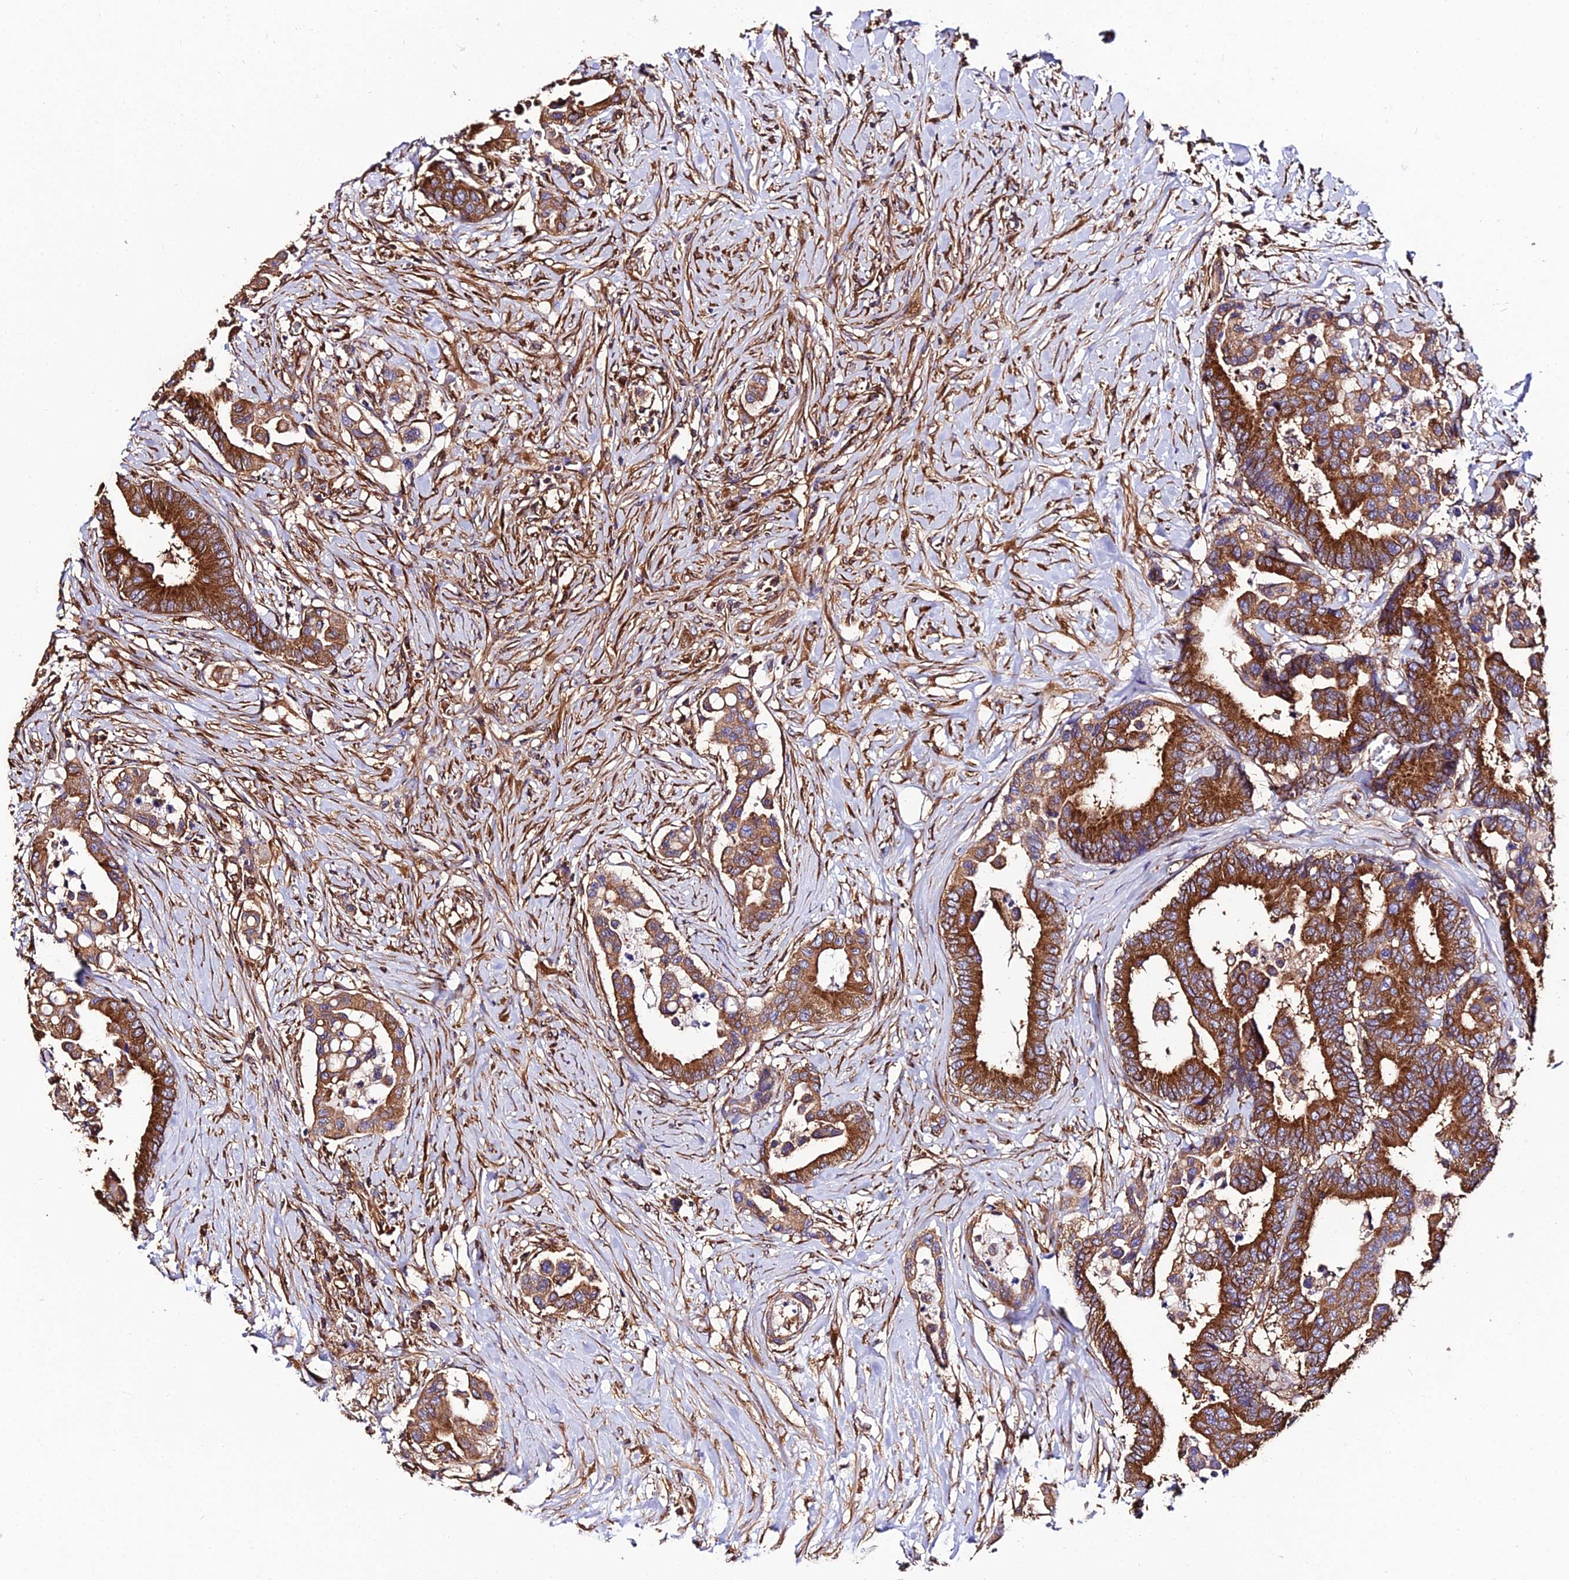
{"staining": {"intensity": "strong", "quantity": ">75%", "location": "cytoplasmic/membranous"}, "tissue": "colorectal cancer", "cell_type": "Tumor cells", "image_type": "cancer", "snomed": [{"axis": "morphology", "description": "Normal tissue, NOS"}, {"axis": "morphology", "description": "Adenocarcinoma, NOS"}, {"axis": "topography", "description": "Colon"}], "caption": "A brown stain highlights strong cytoplasmic/membranous expression of a protein in colorectal cancer (adenocarcinoma) tumor cells.", "gene": "TUBA3D", "patient": {"sex": "male", "age": 82}}